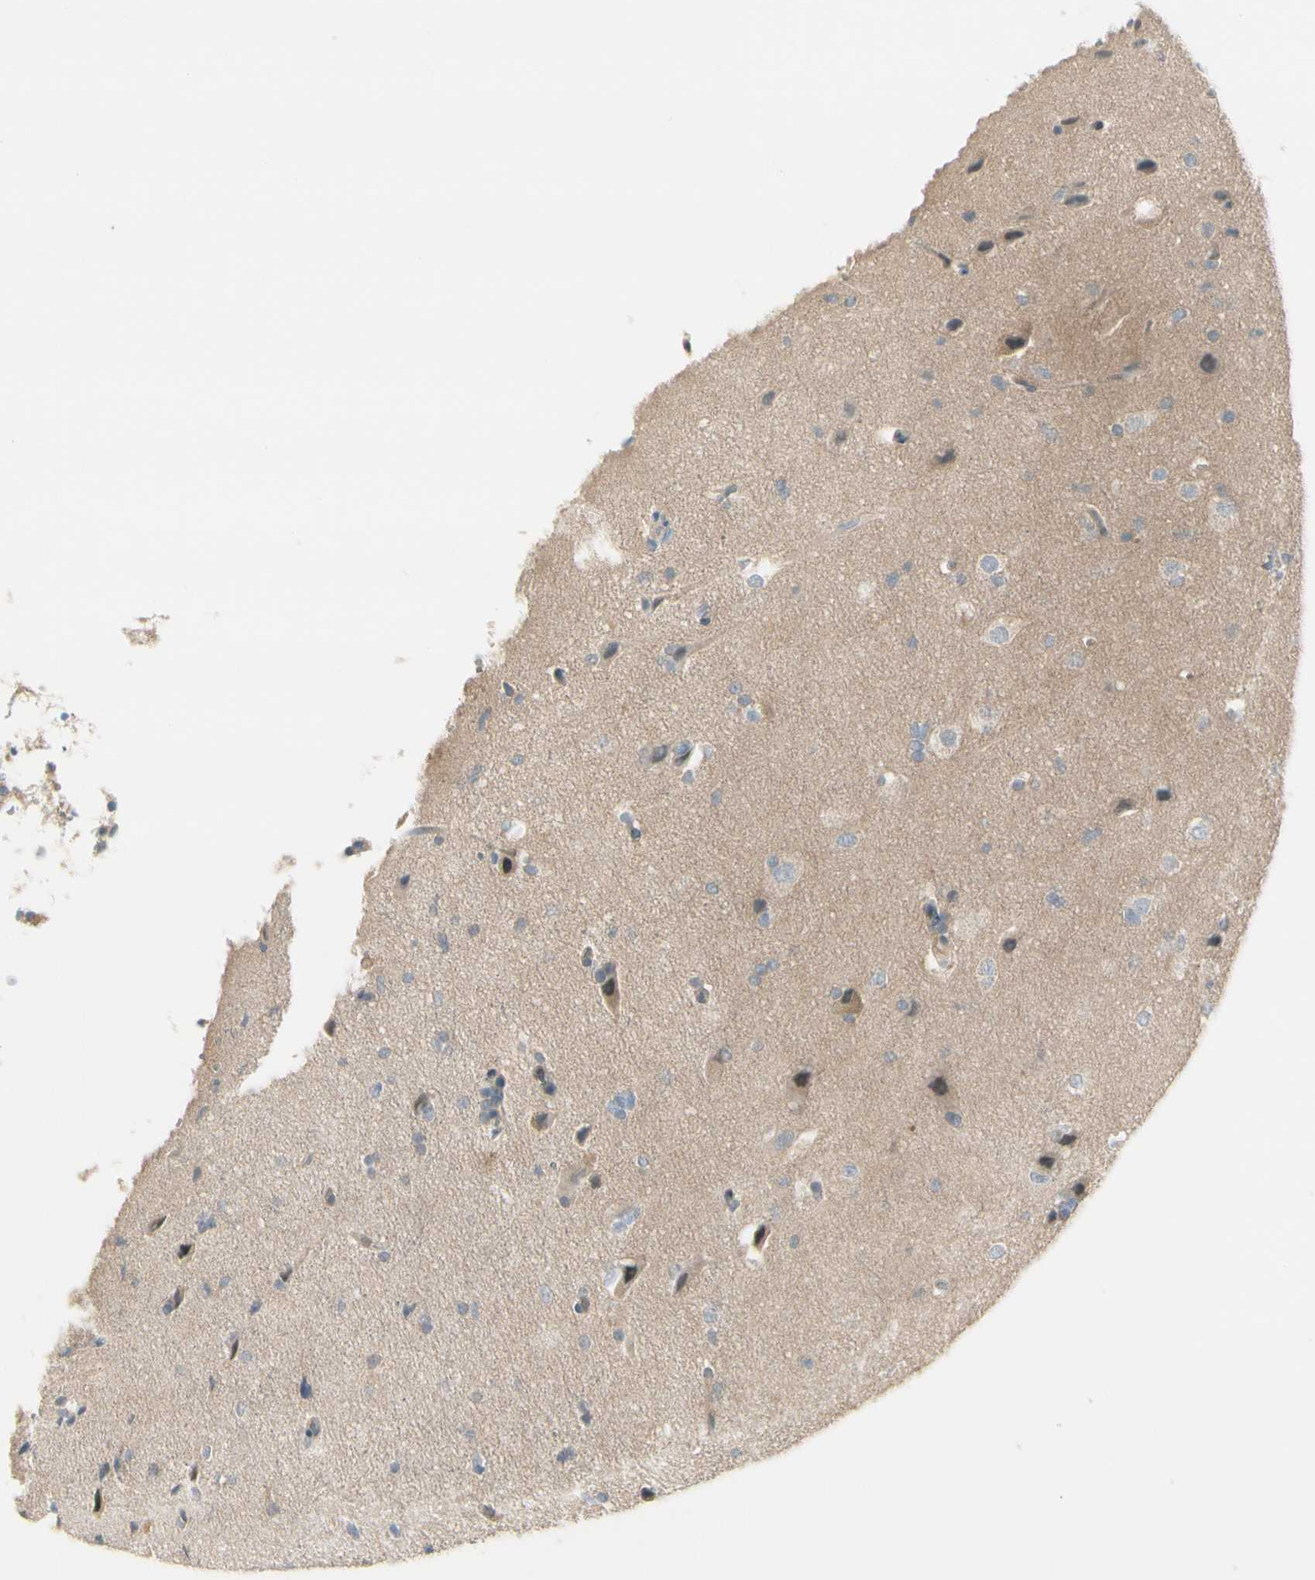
{"staining": {"intensity": "negative", "quantity": "none", "location": "none"}, "tissue": "glioma", "cell_type": "Tumor cells", "image_type": "cancer", "snomed": [{"axis": "morphology", "description": "Glioma, malignant, Low grade"}, {"axis": "topography", "description": "Brain"}], "caption": "Immunohistochemistry of human malignant glioma (low-grade) displays no positivity in tumor cells. (Brightfield microscopy of DAB (3,3'-diaminobenzidine) immunohistochemistry (IHC) at high magnification).", "gene": "CYP2E1", "patient": {"sex": "female", "age": 37}}